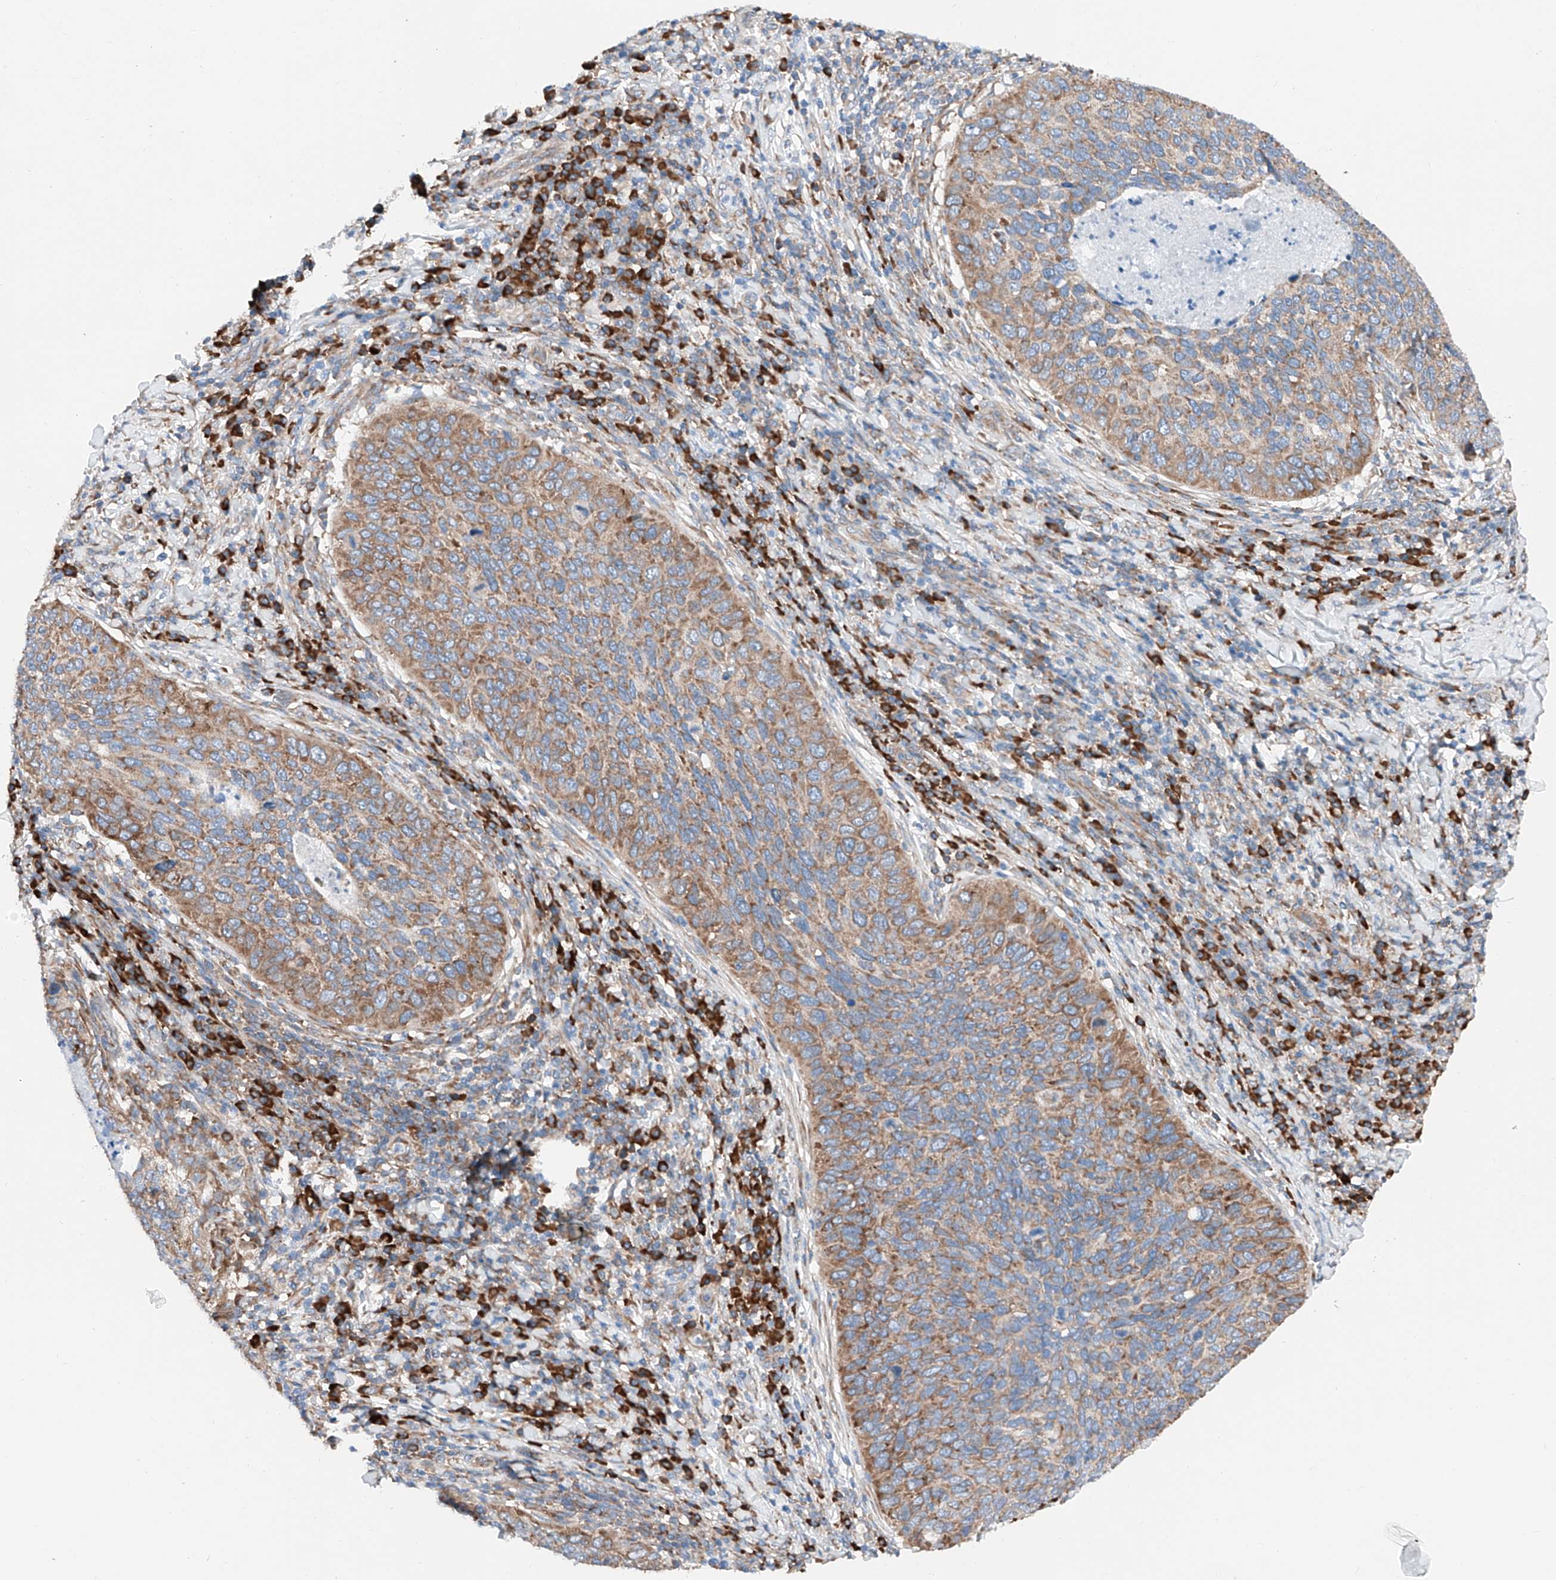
{"staining": {"intensity": "moderate", "quantity": ">75%", "location": "cytoplasmic/membranous"}, "tissue": "cervical cancer", "cell_type": "Tumor cells", "image_type": "cancer", "snomed": [{"axis": "morphology", "description": "Squamous cell carcinoma, NOS"}, {"axis": "topography", "description": "Cervix"}], "caption": "Immunohistochemistry (IHC) (DAB) staining of cervical squamous cell carcinoma exhibits moderate cytoplasmic/membranous protein expression in approximately >75% of tumor cells.", "gene": "CRELD1", "patient": {"sex": "female", "age": 38}}